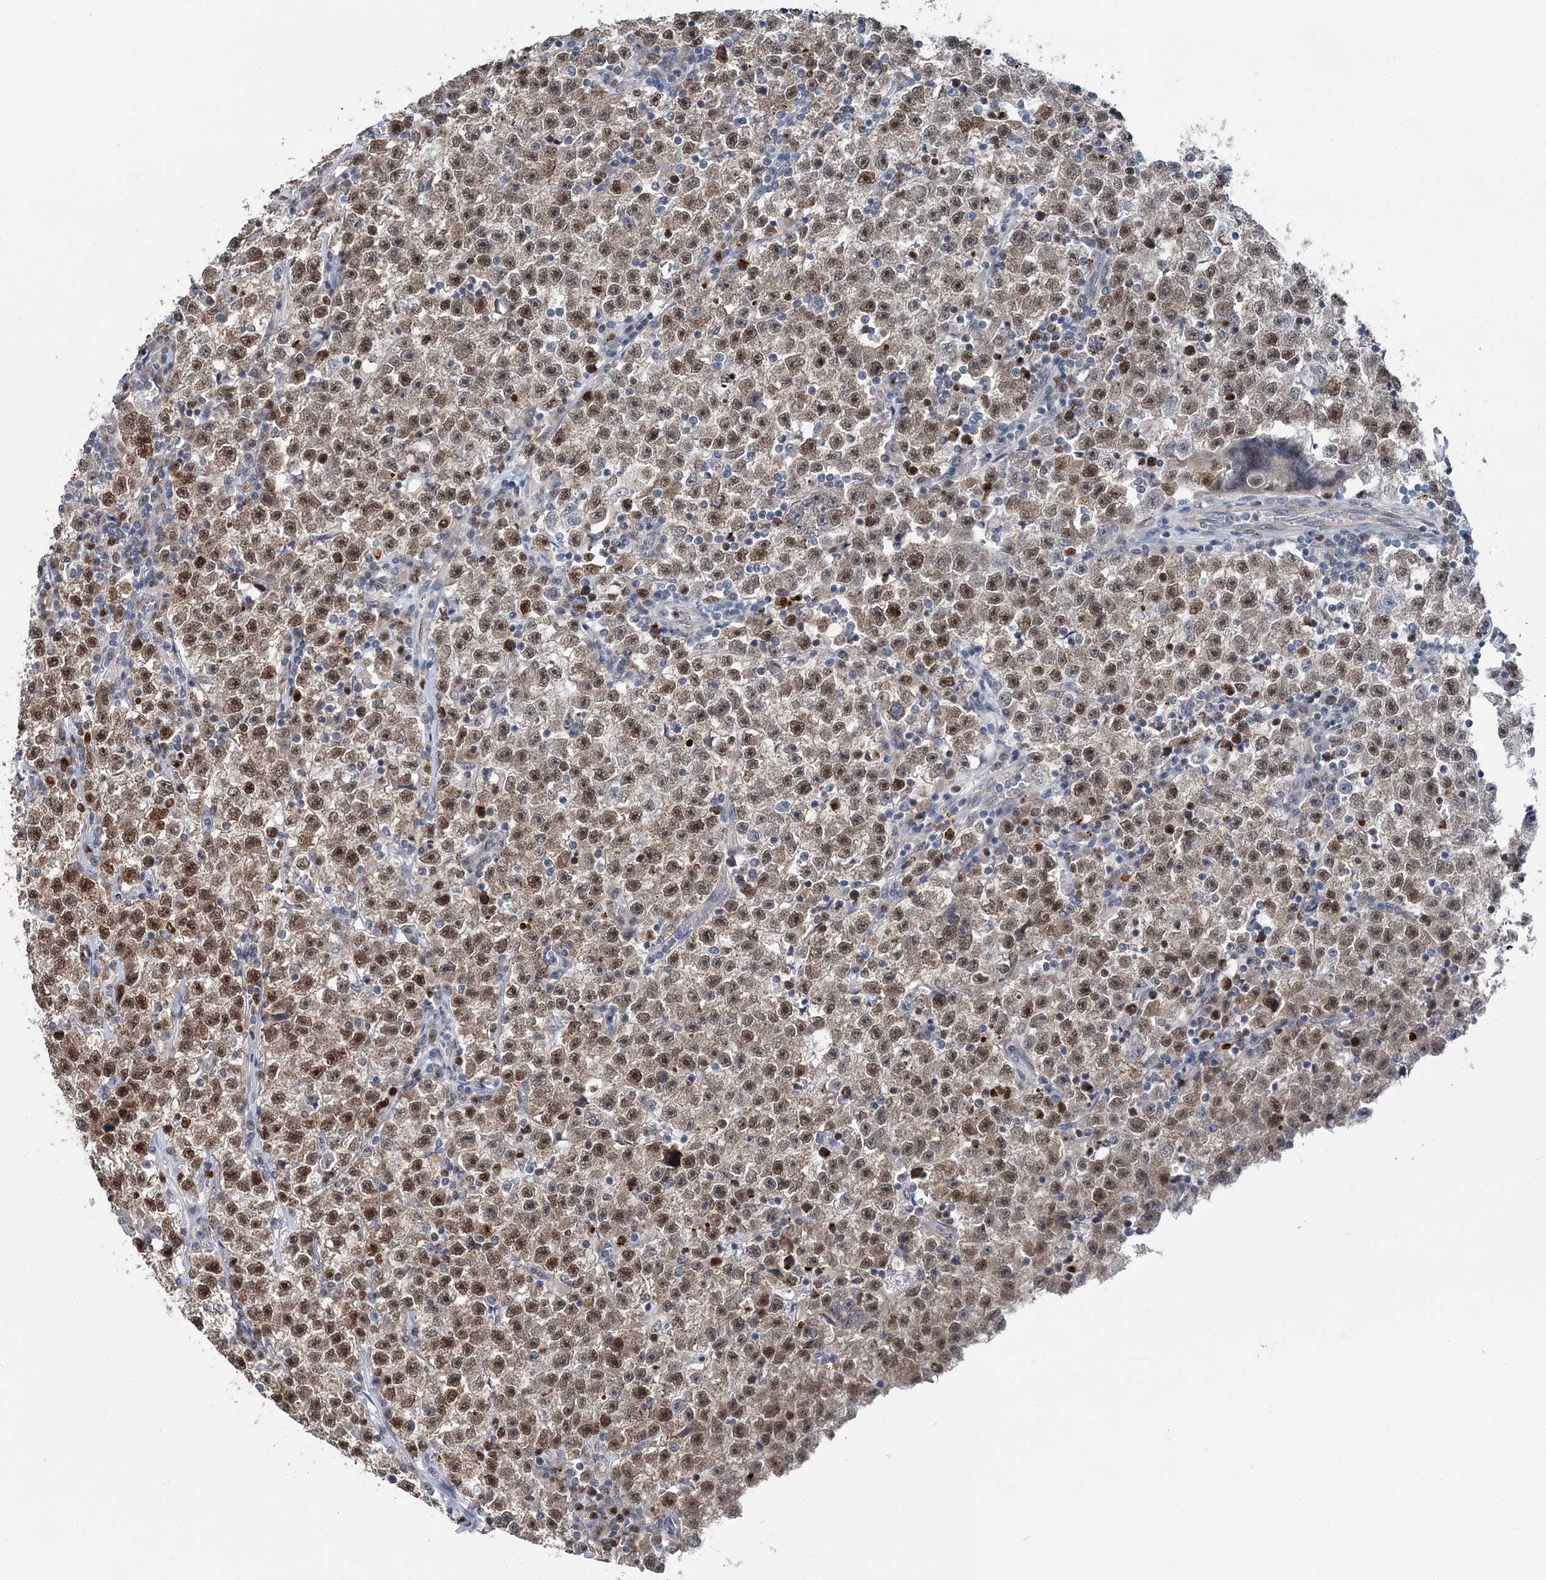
{"staining": {"intensity": "moderate", "quantity": ">75%", "location": "nuclear"}, "tissue": "testis cancer", "cell_type": "Tumor cells", "image_type": "cancer", "snomed": [{"axis": "morphology", "description": "Seminoma, NOS"}, {"axis": "topography", "description": "Testis"}], "caption": "An IHC photomicrograph of neoplastic tissue is shown. Protein staining in brown labels moderate nuclear positivity in seminoma (testis) within tumor cells.", "gene": "HAT1", "patient": {"sex": "male", "age": 22}}